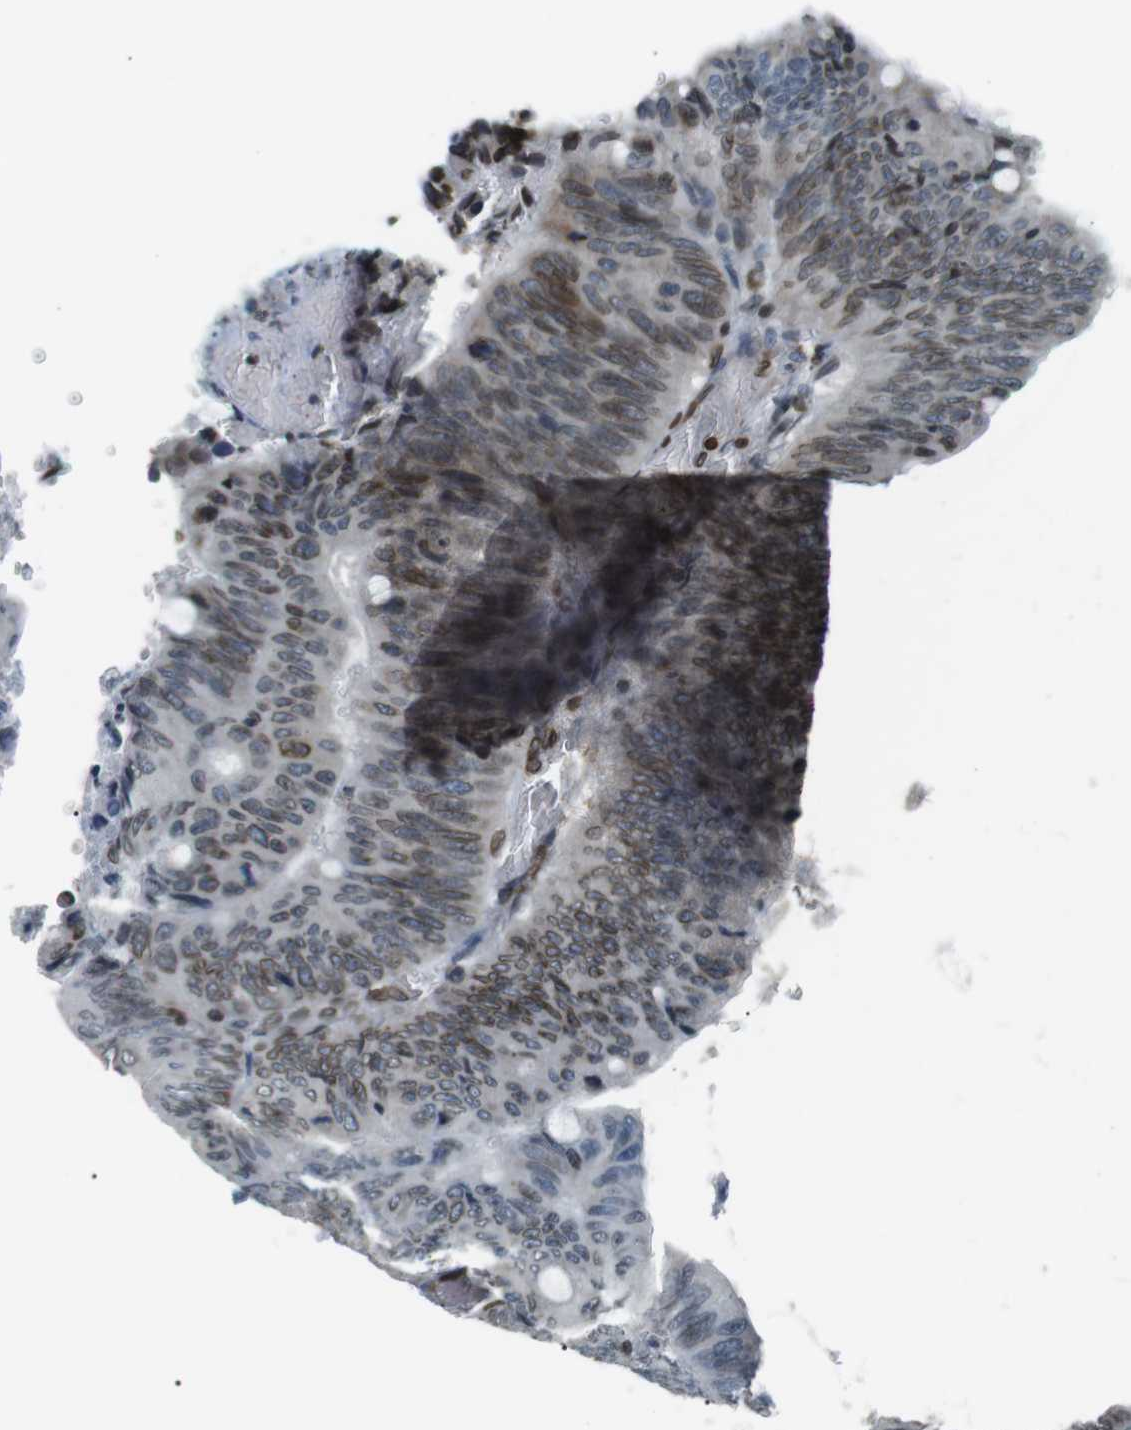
{"staining": {"intensity": "moderate", "quantity": "25%-75%", "location": "cytoplasmic/membranous,nuclear"}, "tissue": "colorectal cancer", "cell_type": "Tumor cells", "image_type": "cancer", "snomed": [{"axis": "morphology", "description": "Normal tissue, NOS"}, {"axis": "morphology", "description": "Adenocarcinoma, NOS"}, {"axis": "topography", "description": "Rectum"}, {"axis": "topography", "description": "Peripheral nerve tissue"}], "caption": "Protein analysis of colorectal adenocarcinoma tissue displays moderate cytoplasmic/membranous and nuclear staining in about 25%-75% of tumor cells. (Brightfield microscopy of DAB IHC at high magnification).", "gene": "TMX4", "patient": {"sex": "male", "age": 92}}